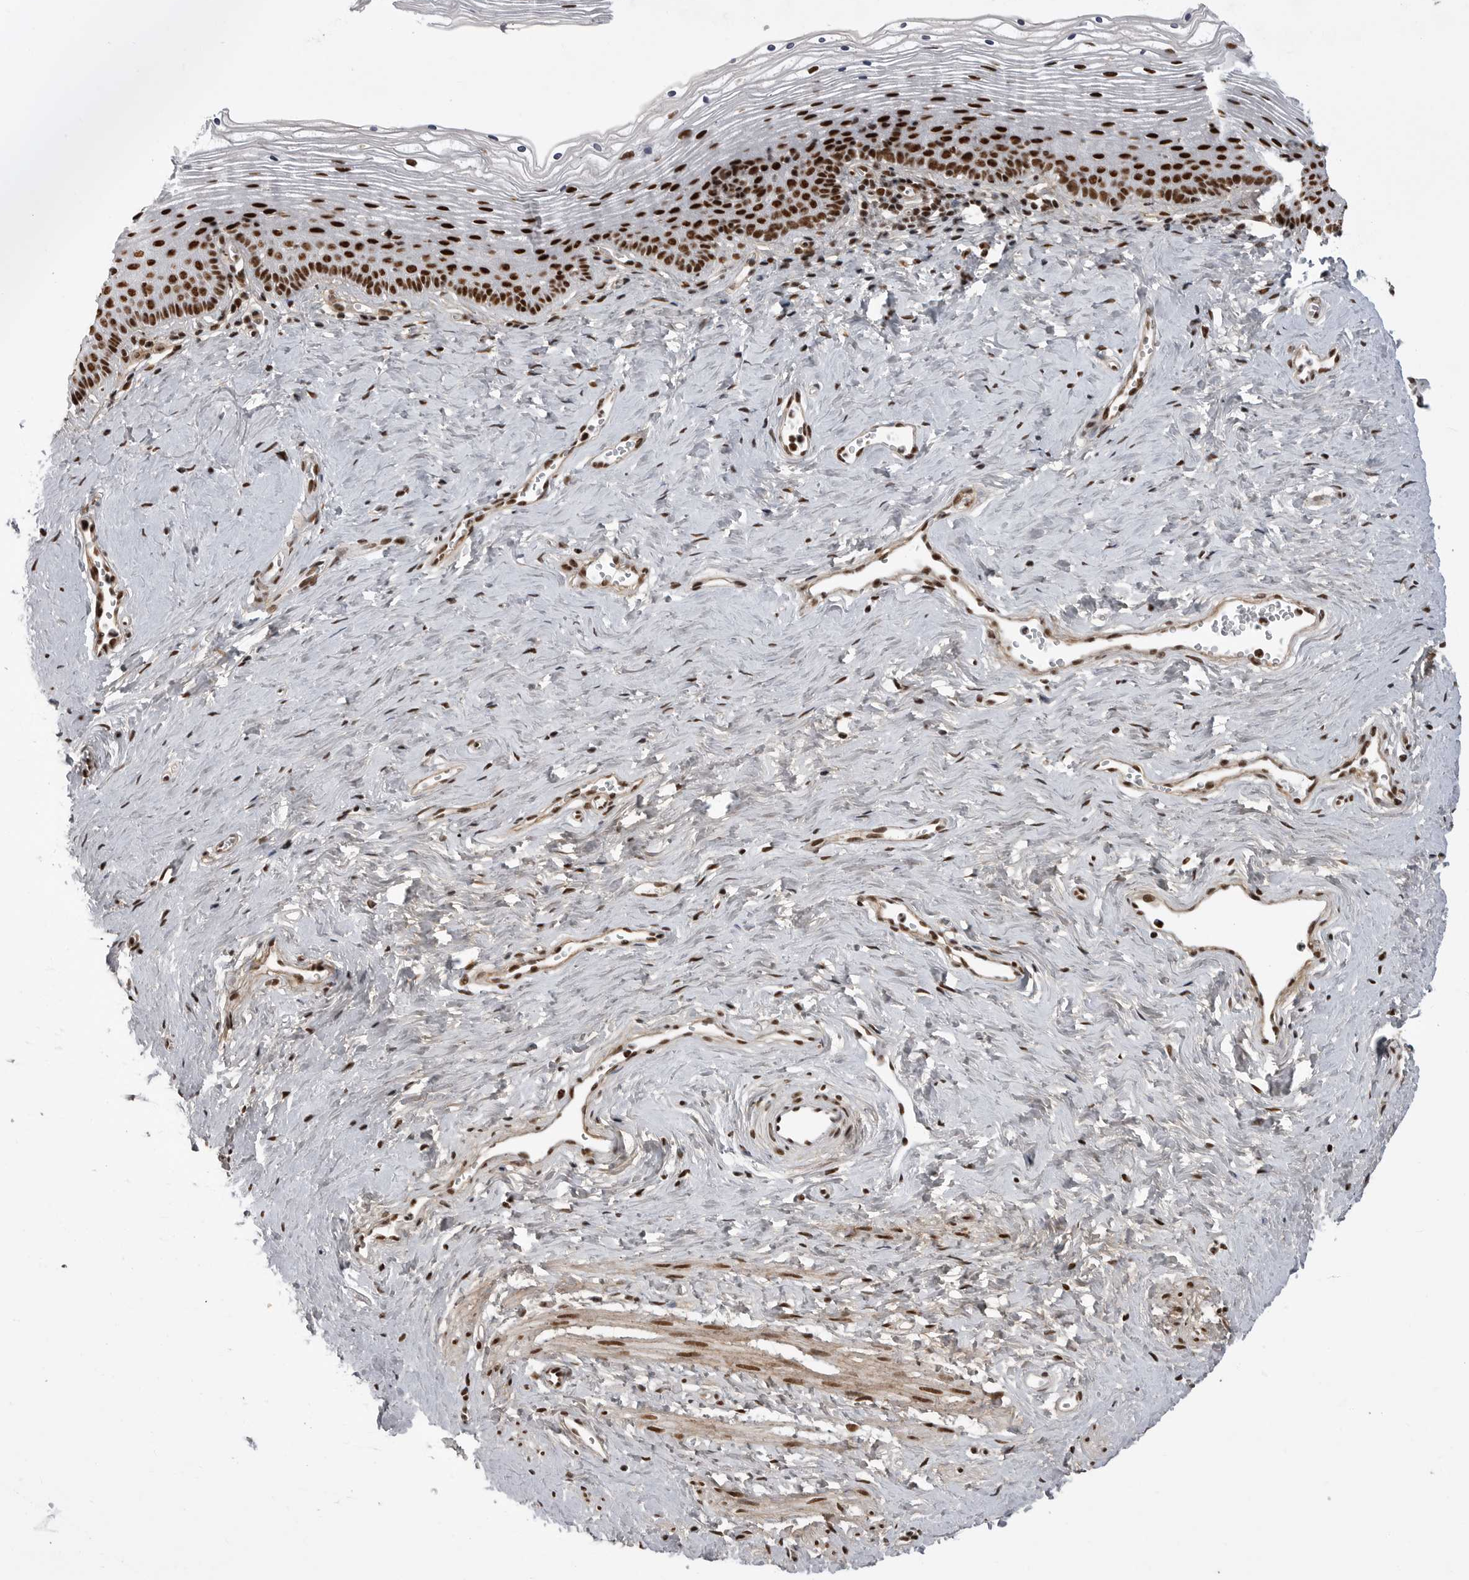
{"staining": {"intensity": "strong", "quantity": ">75%", "location": "nuclear"}, "tissue": "vagina", "cell_type": "Squamous epithelial cells", "image_type": "normal", "snomed": [{"axis": "morphology", "description": "Normal tissue, NOS"}, {"axis": "topography", "description": "Vagina"}], "caption": "DAB immunohistochemical staining of normal human vagina exhibits strong nuclear protein expression in about >75% of squamous epithelial cells. The staining was performed using DAB (3,3'-diaminobenzidine), with brown indicating positive protein expression. Nuclei are stained blue with hematoxylin.", "gene": "PPP1R8", "patient": {"sex": "female", "age": 32}}